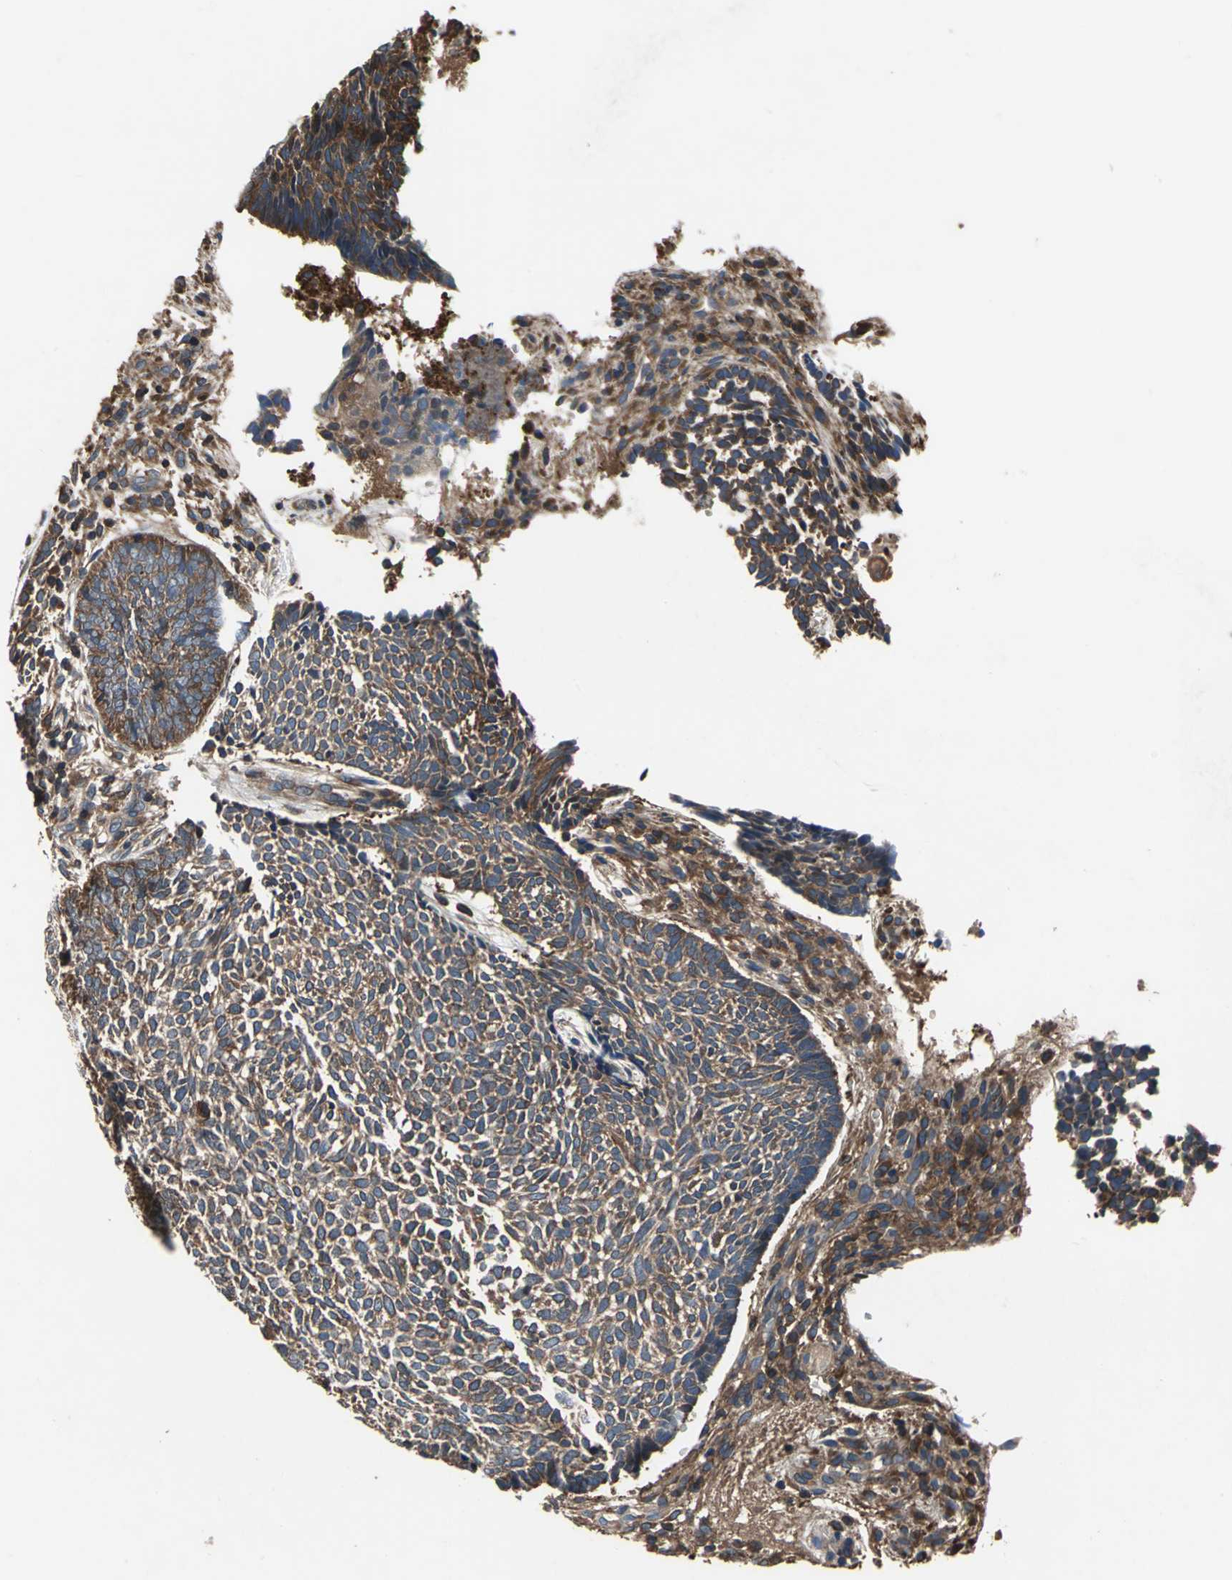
{"staining": {"intensity": "strong", "quantity": ">75%", "location": "cytoplasmic/membranous"}, "tissue": "skin cancer", "cell_type": "Tumor cells", "image_type": "cancer", "snomed": [{"axis": "morphology", "description": "Normal tissue, NOS"}, {"axis": "morphology", "description": "Basal cell carcinoma"}, {"axis": "topography", "description": "Skin"}], "caption": "Immunohistochemical staining of skin cancer shows high levels of strong cytoplasmic/membranous protein positivity in about >75% of tumor cells. Nuclei are stained in blue.", "gene": "CAPN1", "patient": {"sex": "male", "age": 87}}